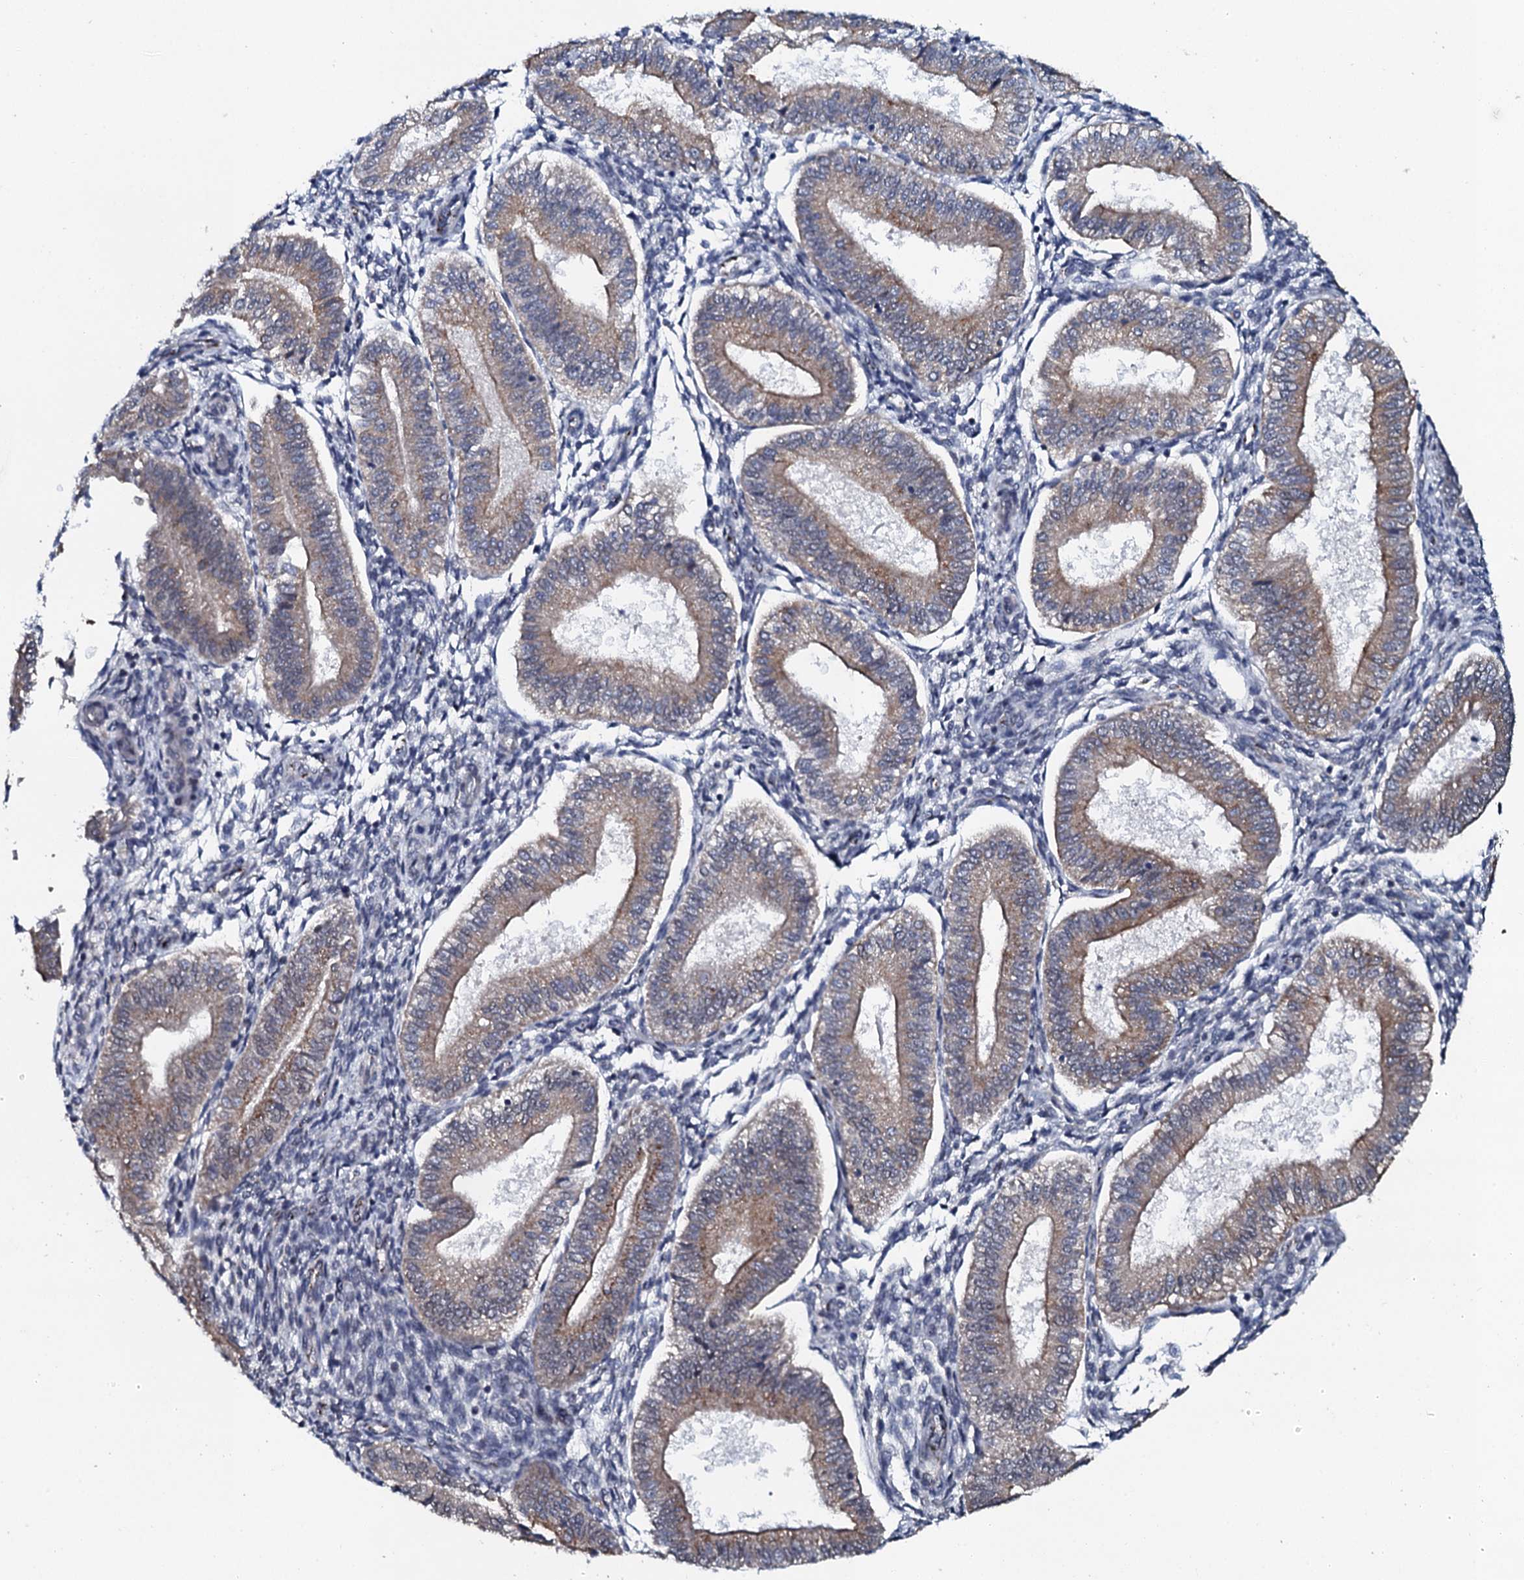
{"staining": {"intensity": "negative", "quantity": "none", "location": "none"}, "tissue": "endometrium", "cell_type": "Cells in endometrial stroma", "image_type": "normal", "snomed": [{"axis": "morphology", "description": "Normal tissue, NOS"}, {"axis": "topography", "description": "Endometrium"}], "caption": "This is an immunohistochemistry (IHC) image of normal endometrium. There is no positivity in cells in endometrial stroma.", "gene": "GLCE", "patient": {"sex": "female", "age": 39}}